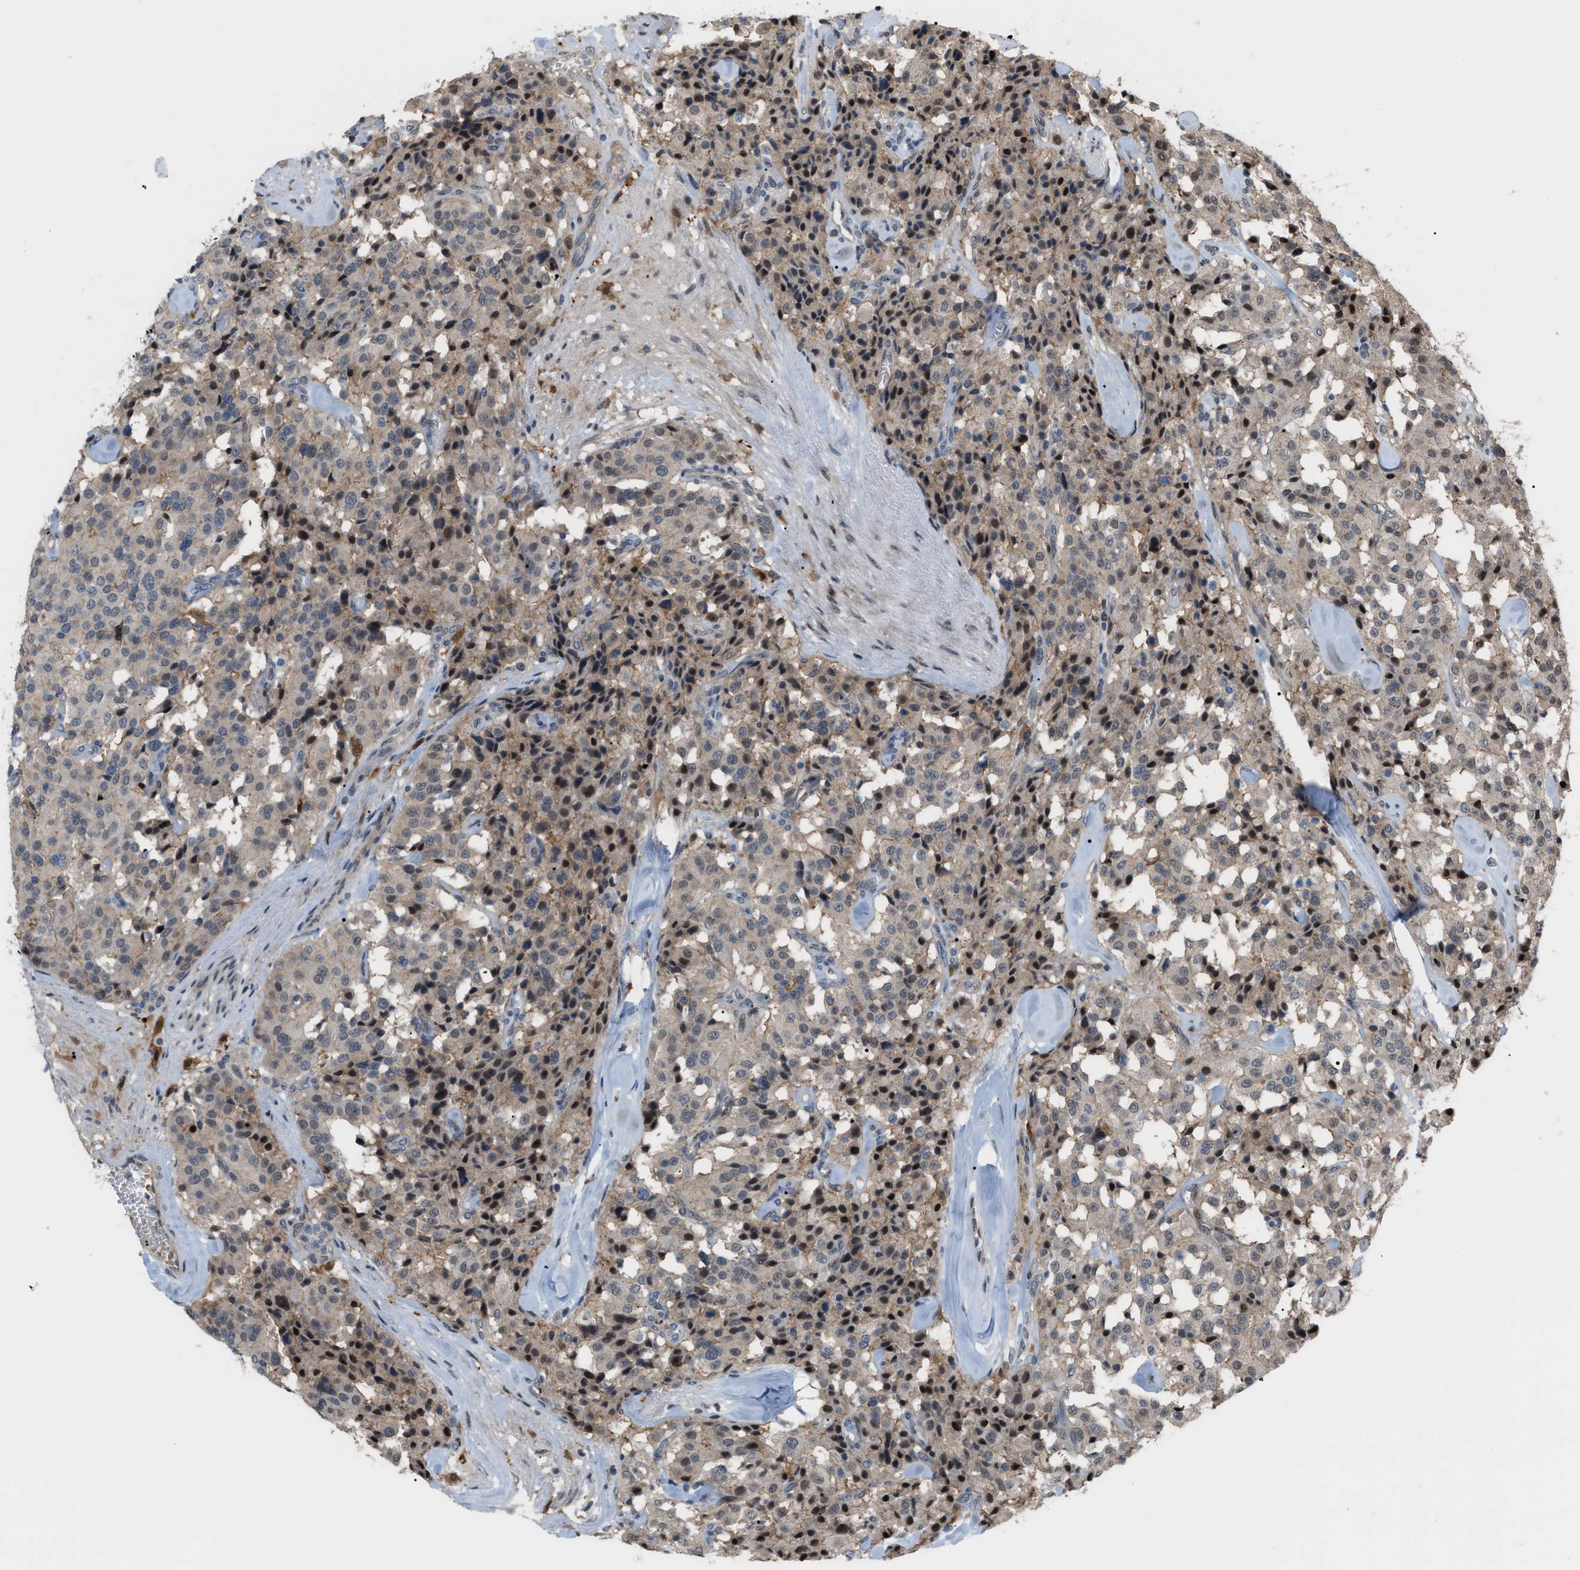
{"staining": {"intensity": "weak", "quantity": "<25%", "location": "cytoplasmic/membranous"}, "tissue": "carcinoid", "cell_type": "Tumor cells", "image_type": "cancer", "snomed": [{"axis": "morphology", "description": "Carcinoid, malignant, NOS"}, {"axis": "topography", "description": "Lung"}], "caption": "Tumor cells show no significant protein staining in carcinoid (malignant). (DAB IHC with hematoxylin counter stain).", "gene": "RFFL", "patient": {"sex": "male", "age": 30}}